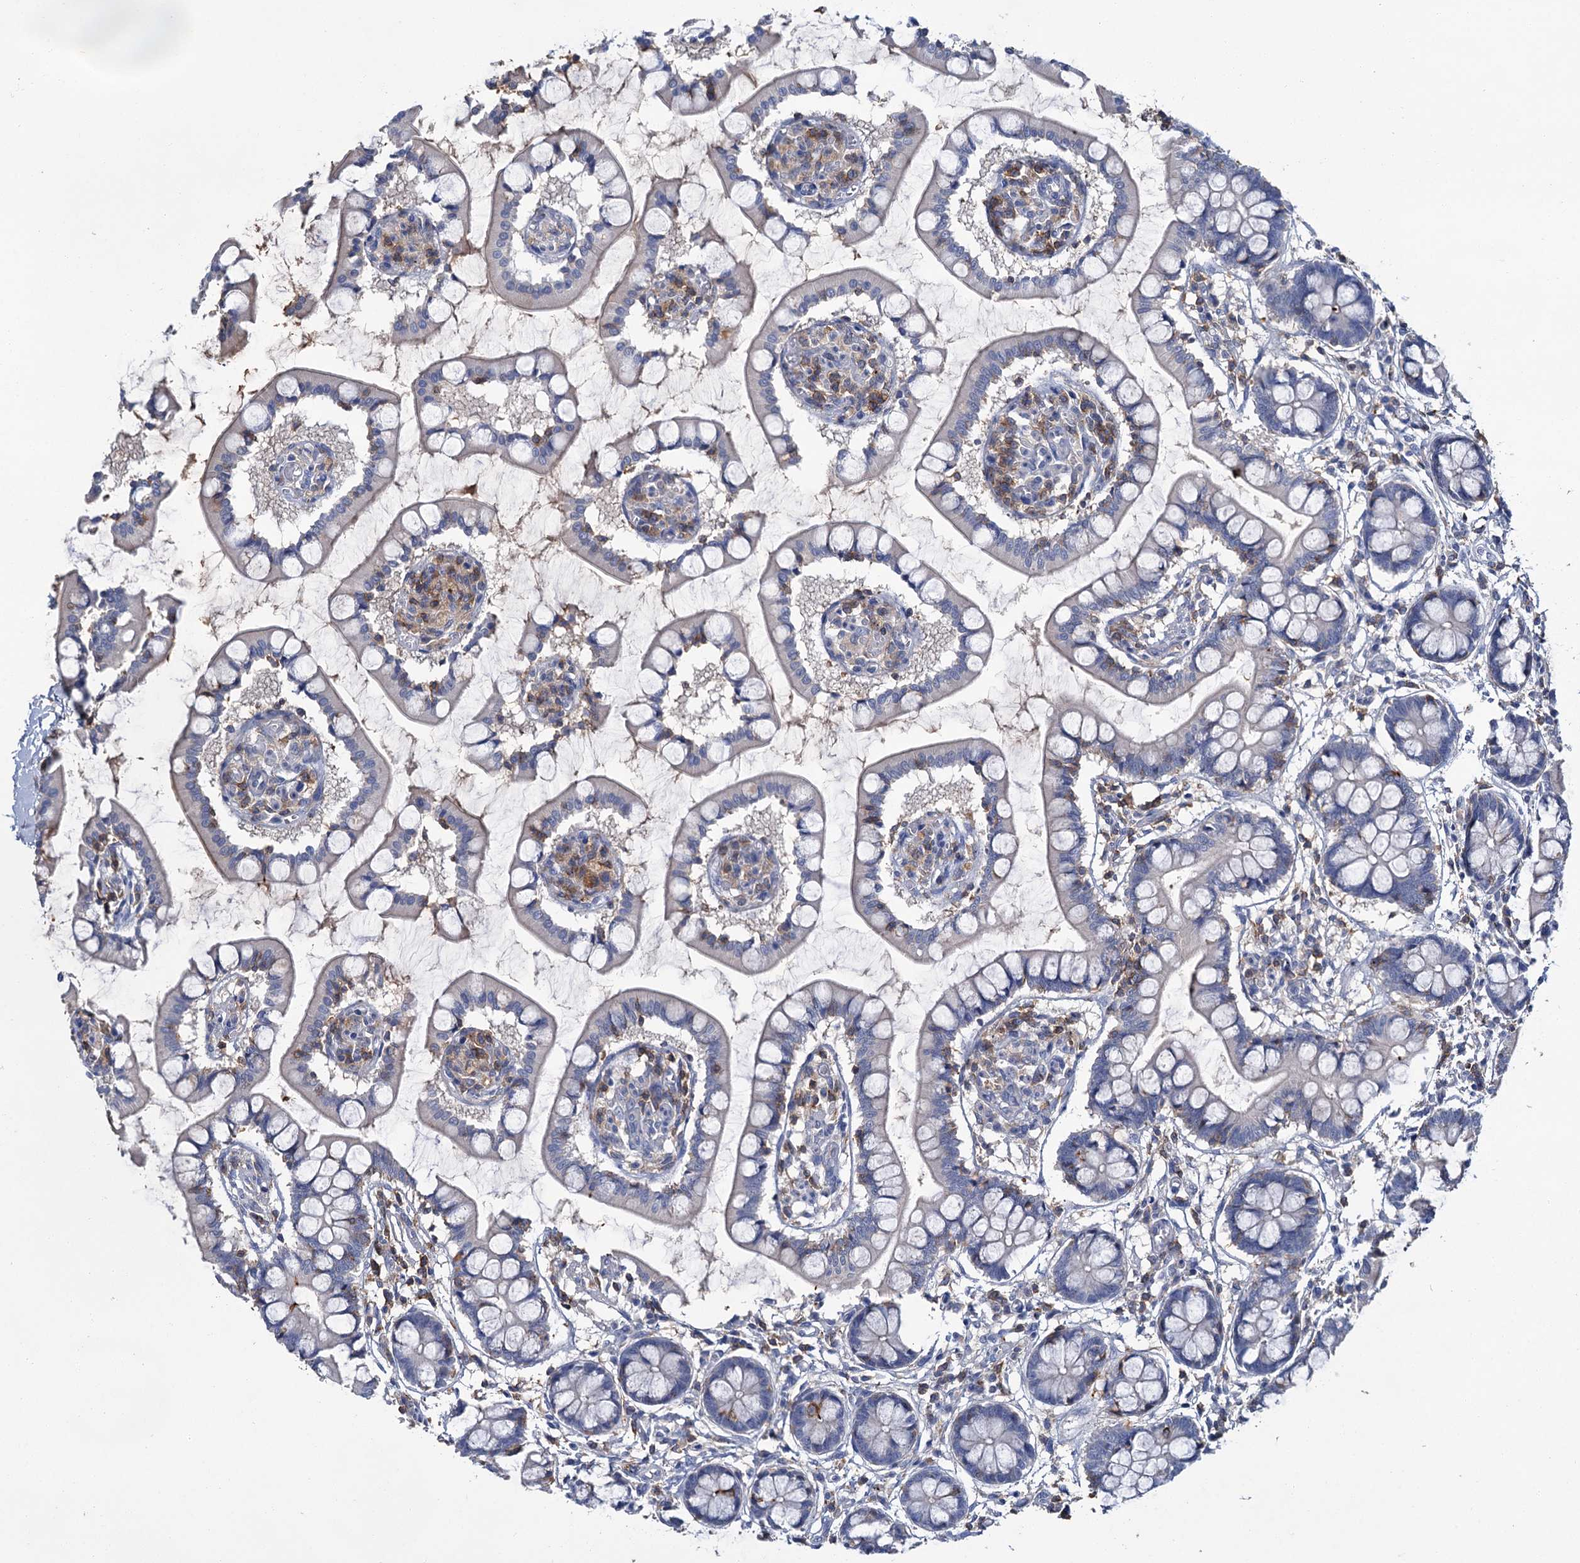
{"staining": {"intensity": "negative", "quantity": "none", "location": "none"}, "tissue": "small intestine", "cell_type": "Glandular cells", "image_type": "normal", "snomed": [{"axis": "morphology", "description": "Normal tissue, NOS"}, {"axis": "topography", "description": "Small intestine"}], "caption": "High power microscopy photomicrograph of an immunohistochemistry histopathology image of unremarkable small intestine, revealing no significant staining in glandular cells.", "gene": "FGFR2", "patient": {"sex": "male", "age": 52}}